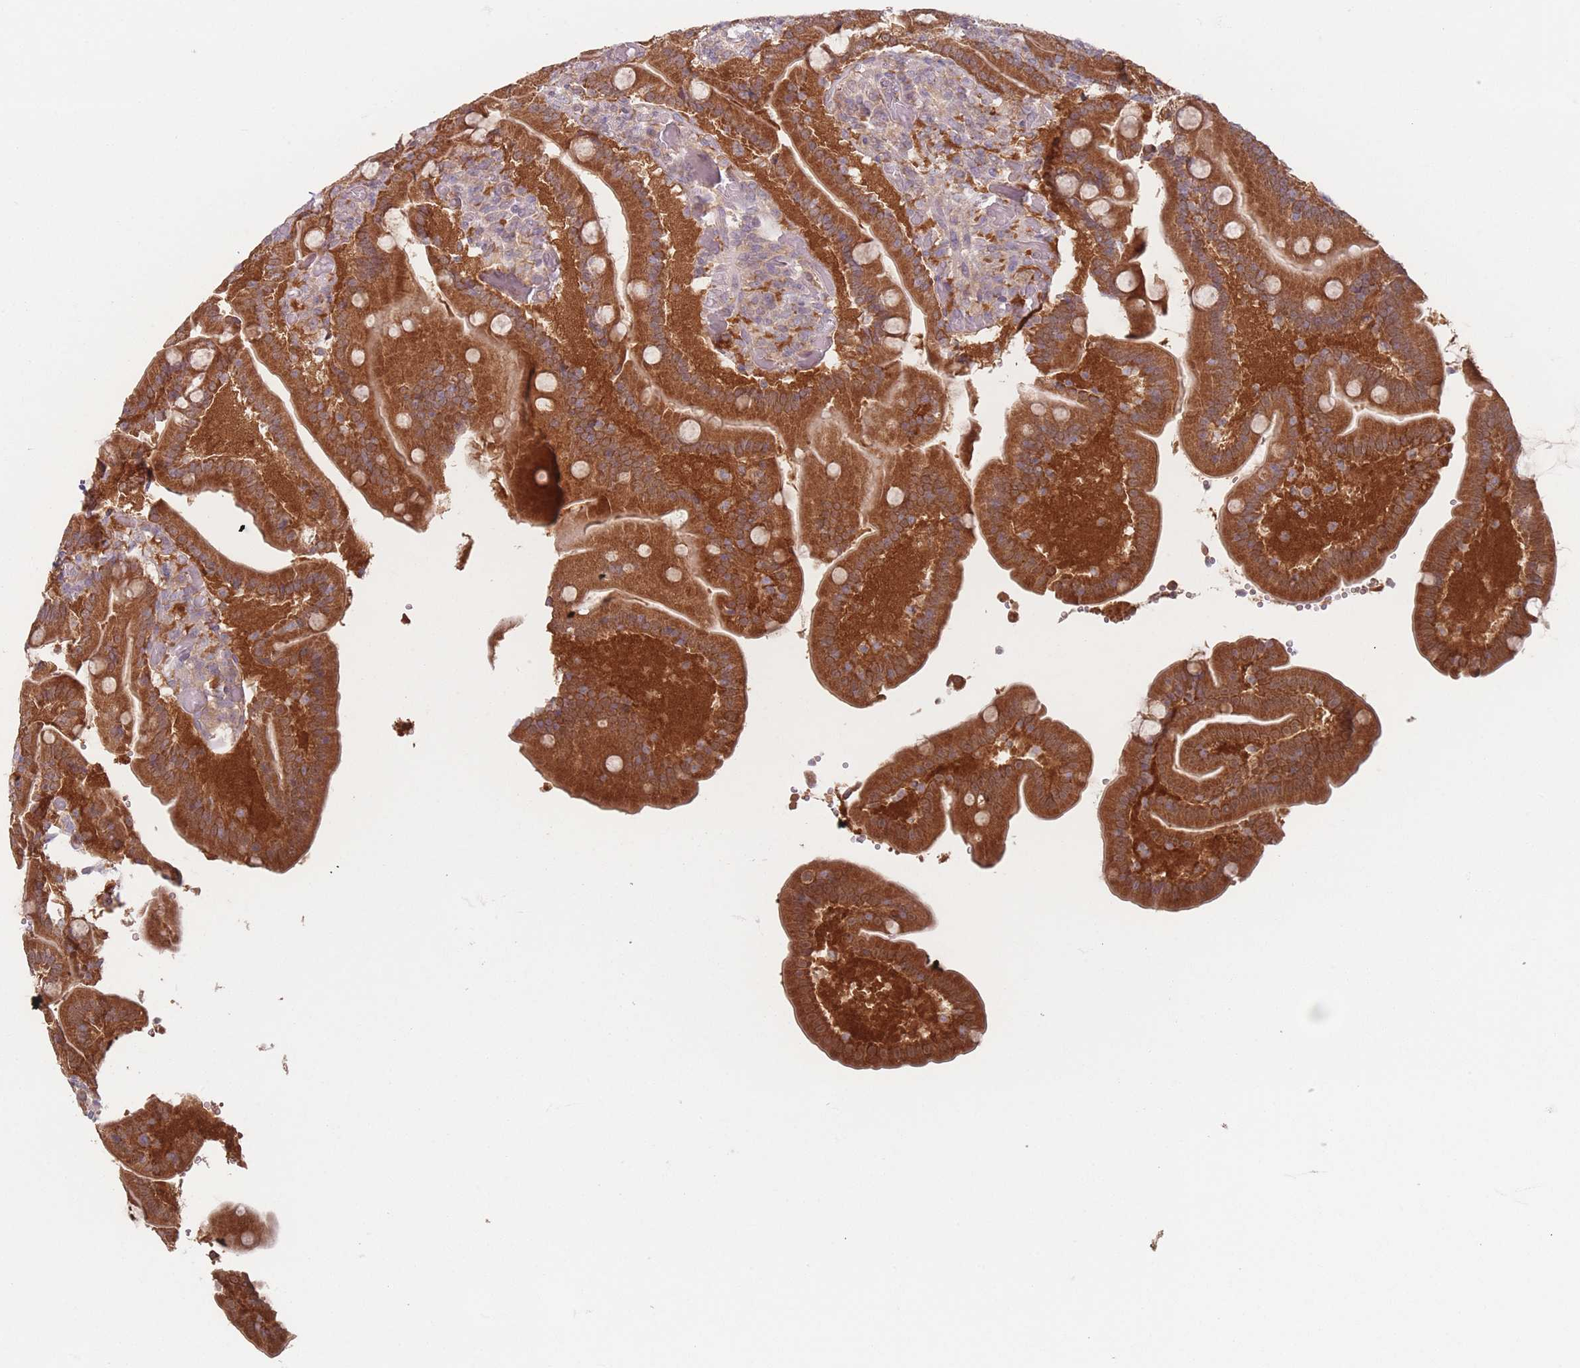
{"staining": {"intensity": "strong", "quantity": "25%-75%", "location": "cytoplasmic/membranous"}, "tissue": "duodenum", "cell_type": "Glandular cells", "image_type": "normal", "snomed": [{"axis": "morphology", "description": "Normal tissue, NOS"}, {"axis": "topography", "description": "Duodenum"}], "caption": "Glandular cells show high levels of strong cytoplasmic/membranous positivity in approximately 25%-75% of cells in normal human duodenum.", "gene": "PPM1A", "patient": {"sex": "female", "age": 62}}